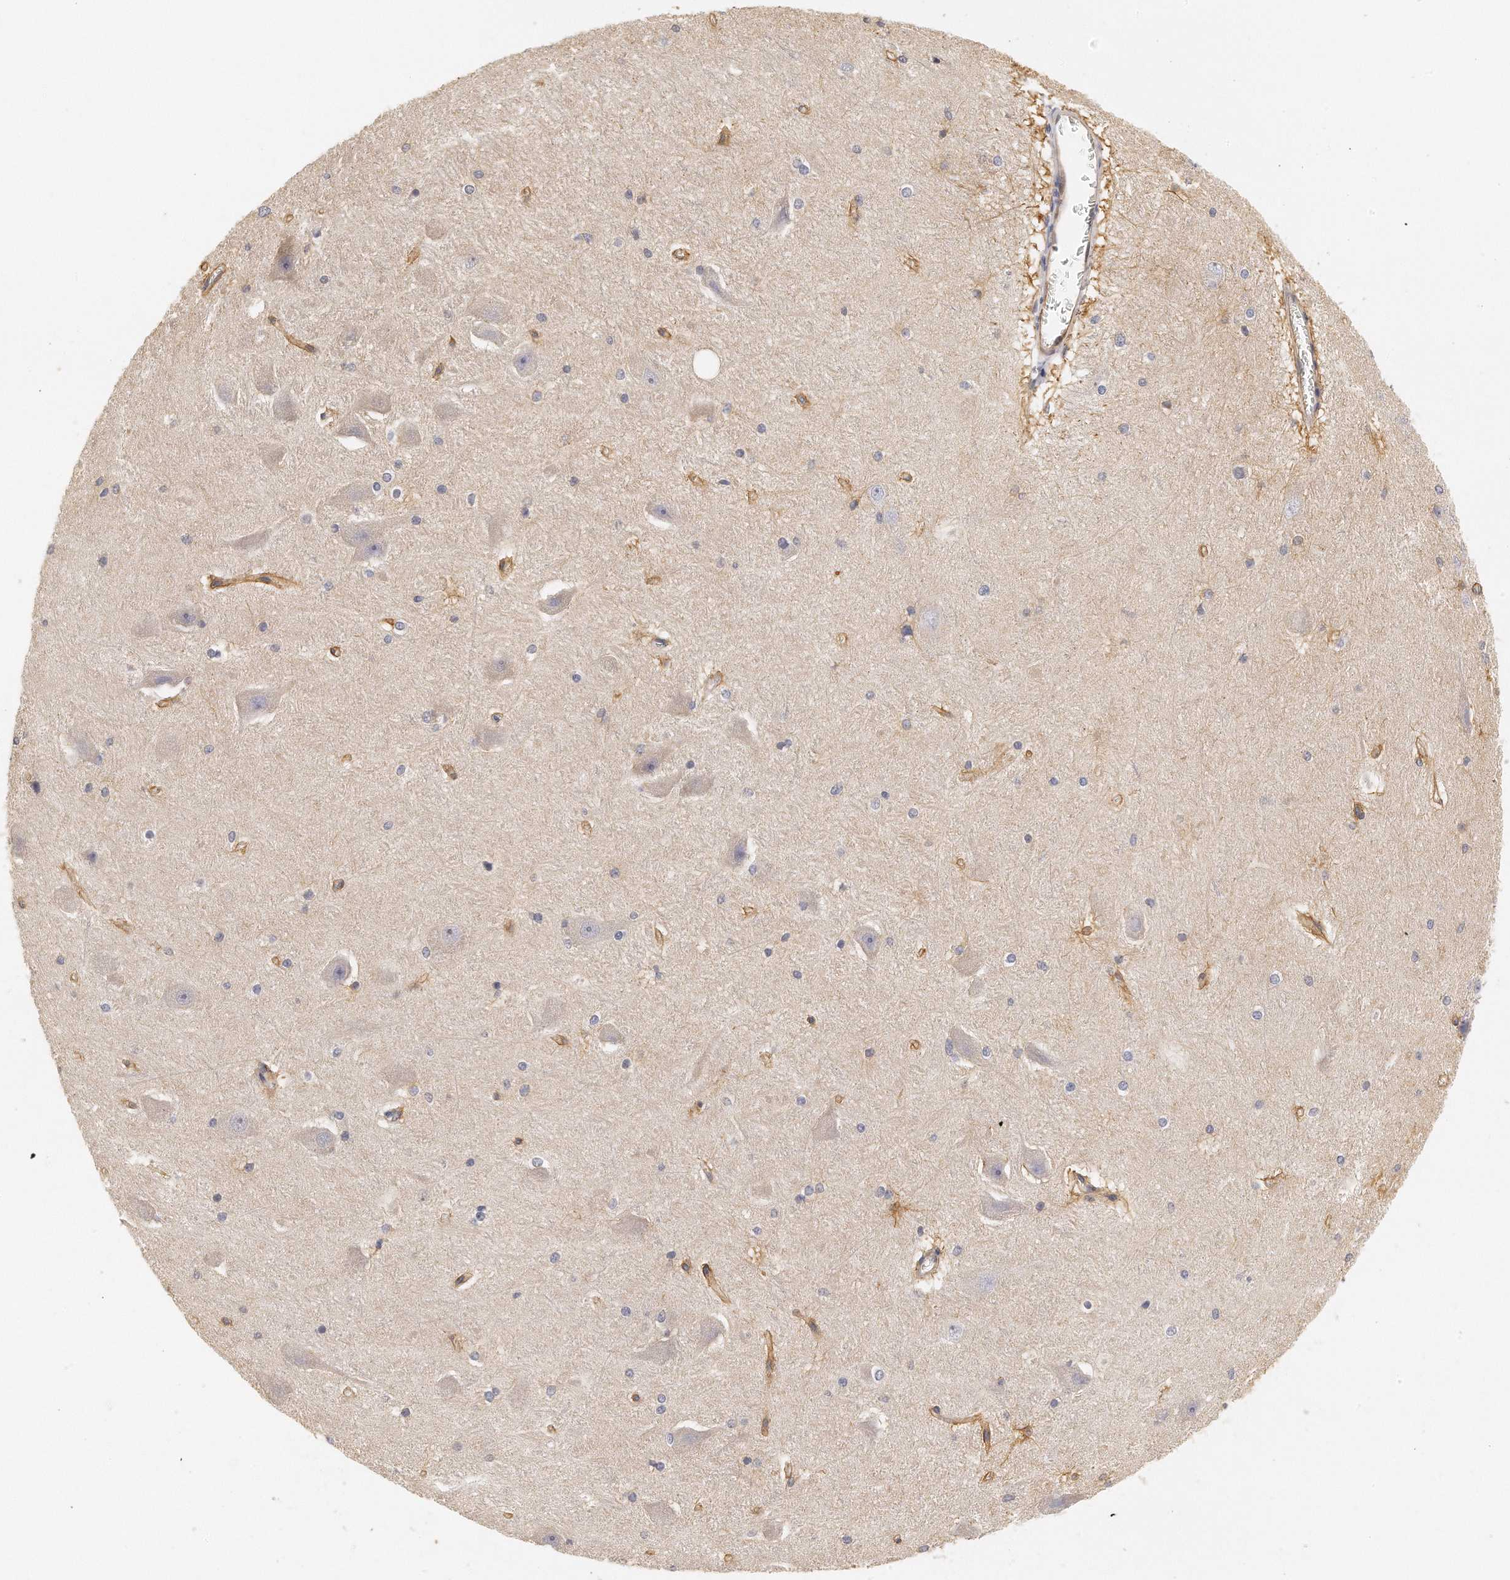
{"staining": {"intensity": "negative", "quantity": "none", "location": "none"}, "tissue": "hippocampus", "cell_type": "Glial cells", "image_type": "normal", "snomed": [{"axis": "morphology", "description": "Normal tissue, NOS"}, {"axis": "topography", "description": "Hippocampus"}], "caption": "High magnification brightfield microscopy of unremarkable hippocampus stained with DAB (brown) and counterstained with hematoxylin (blue): glial cells show no significant staining. (DAB IHC visualized using brightfield microscopy, high magnification).", "gene": "CHST7", "patient": {"sex": "female", "age": 19}}